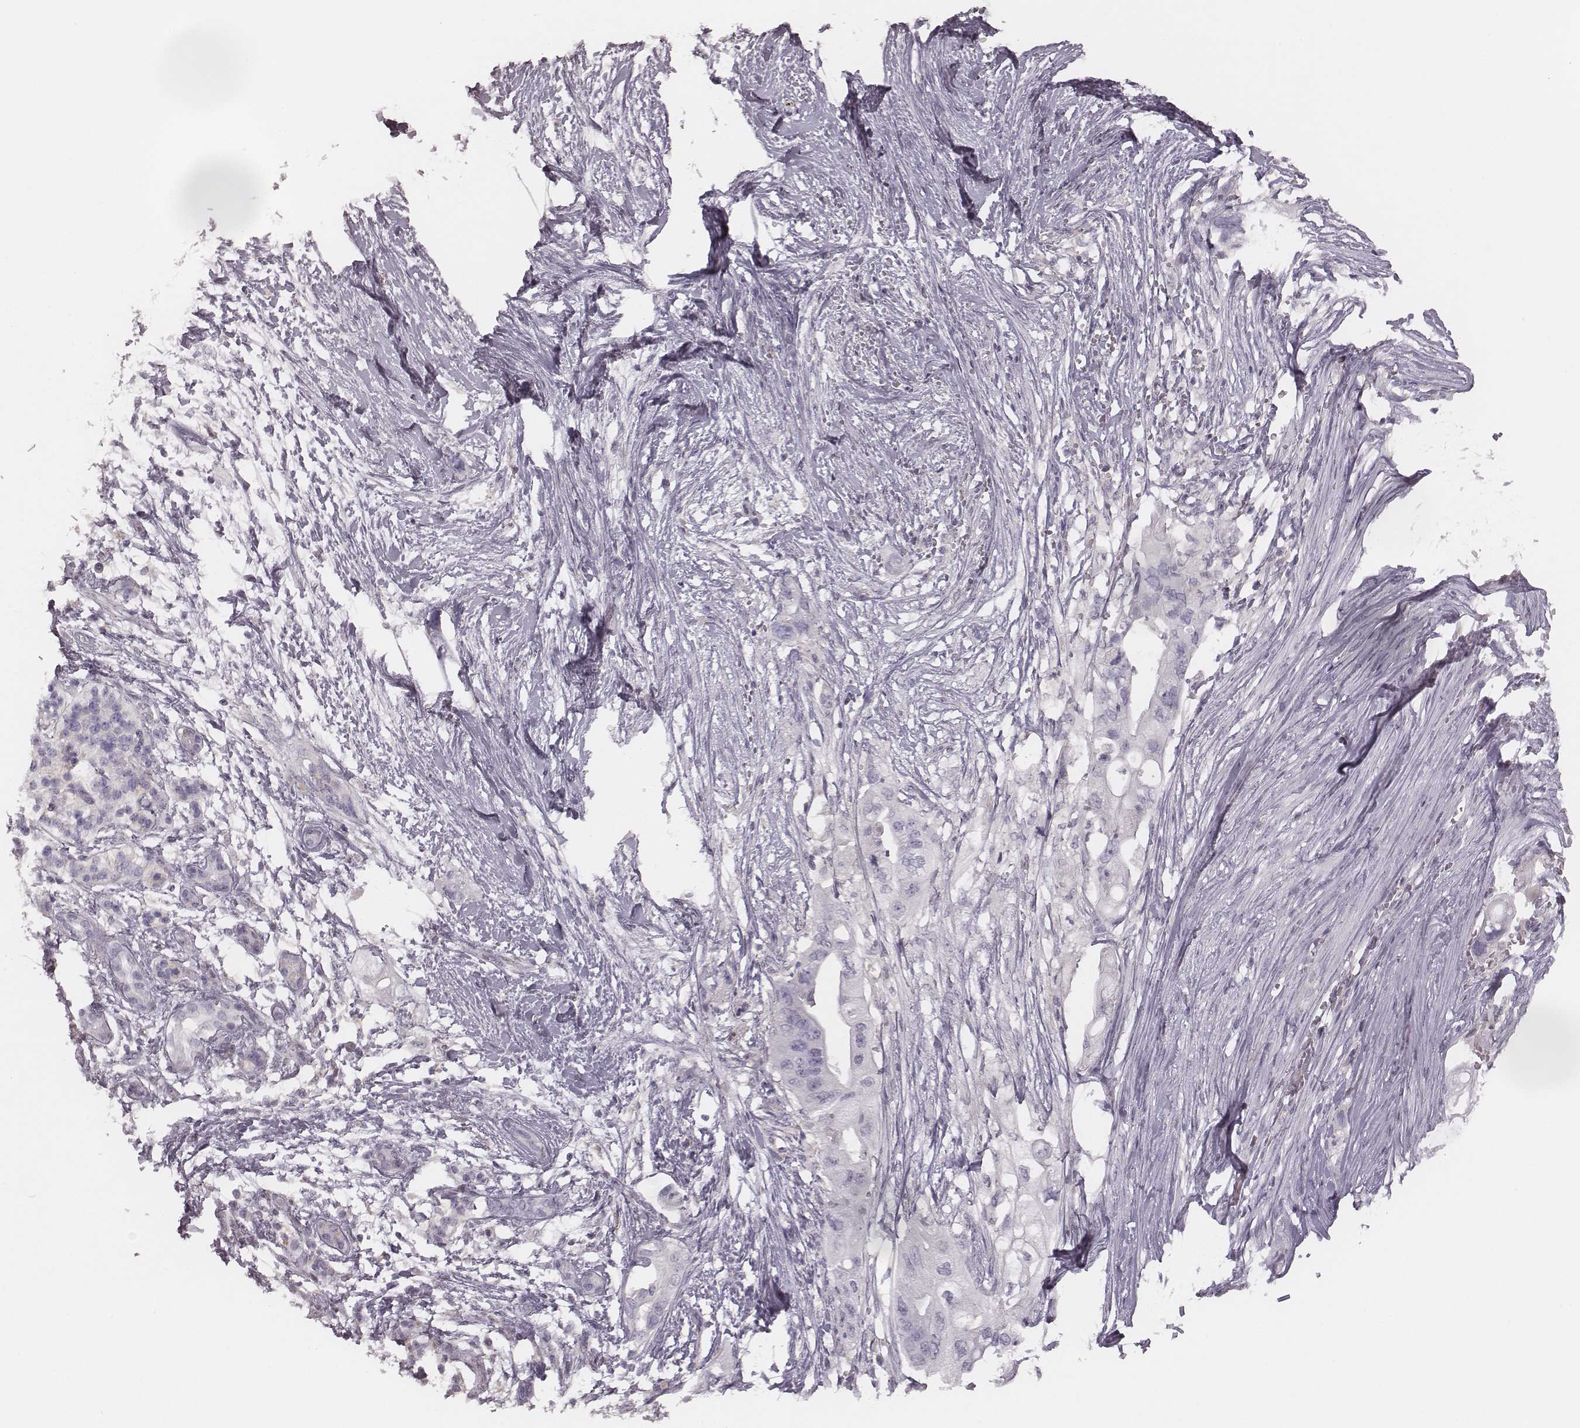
{"staining": {"intensity": "negative", "quantity": "none", "location": "none"}, "tissue": "pancreatic cancer", "cell_type": "Tumor cells", "image_type": "cancer", "snomed": [{"axis": "morphology", "description": "Adenocarcinoma, NOS"}, {"axis": "topography", "description": "Pancreas"}], "caption": "This micrograph is of pancreatic cancer (adenocarcinoma) stained with IHC to label a protein in brown with the nuclei are counter-stained blue. There is no expression in tumor cells.", "gene": "MSX1", "patient": {"sex": "female", "age": 72}}